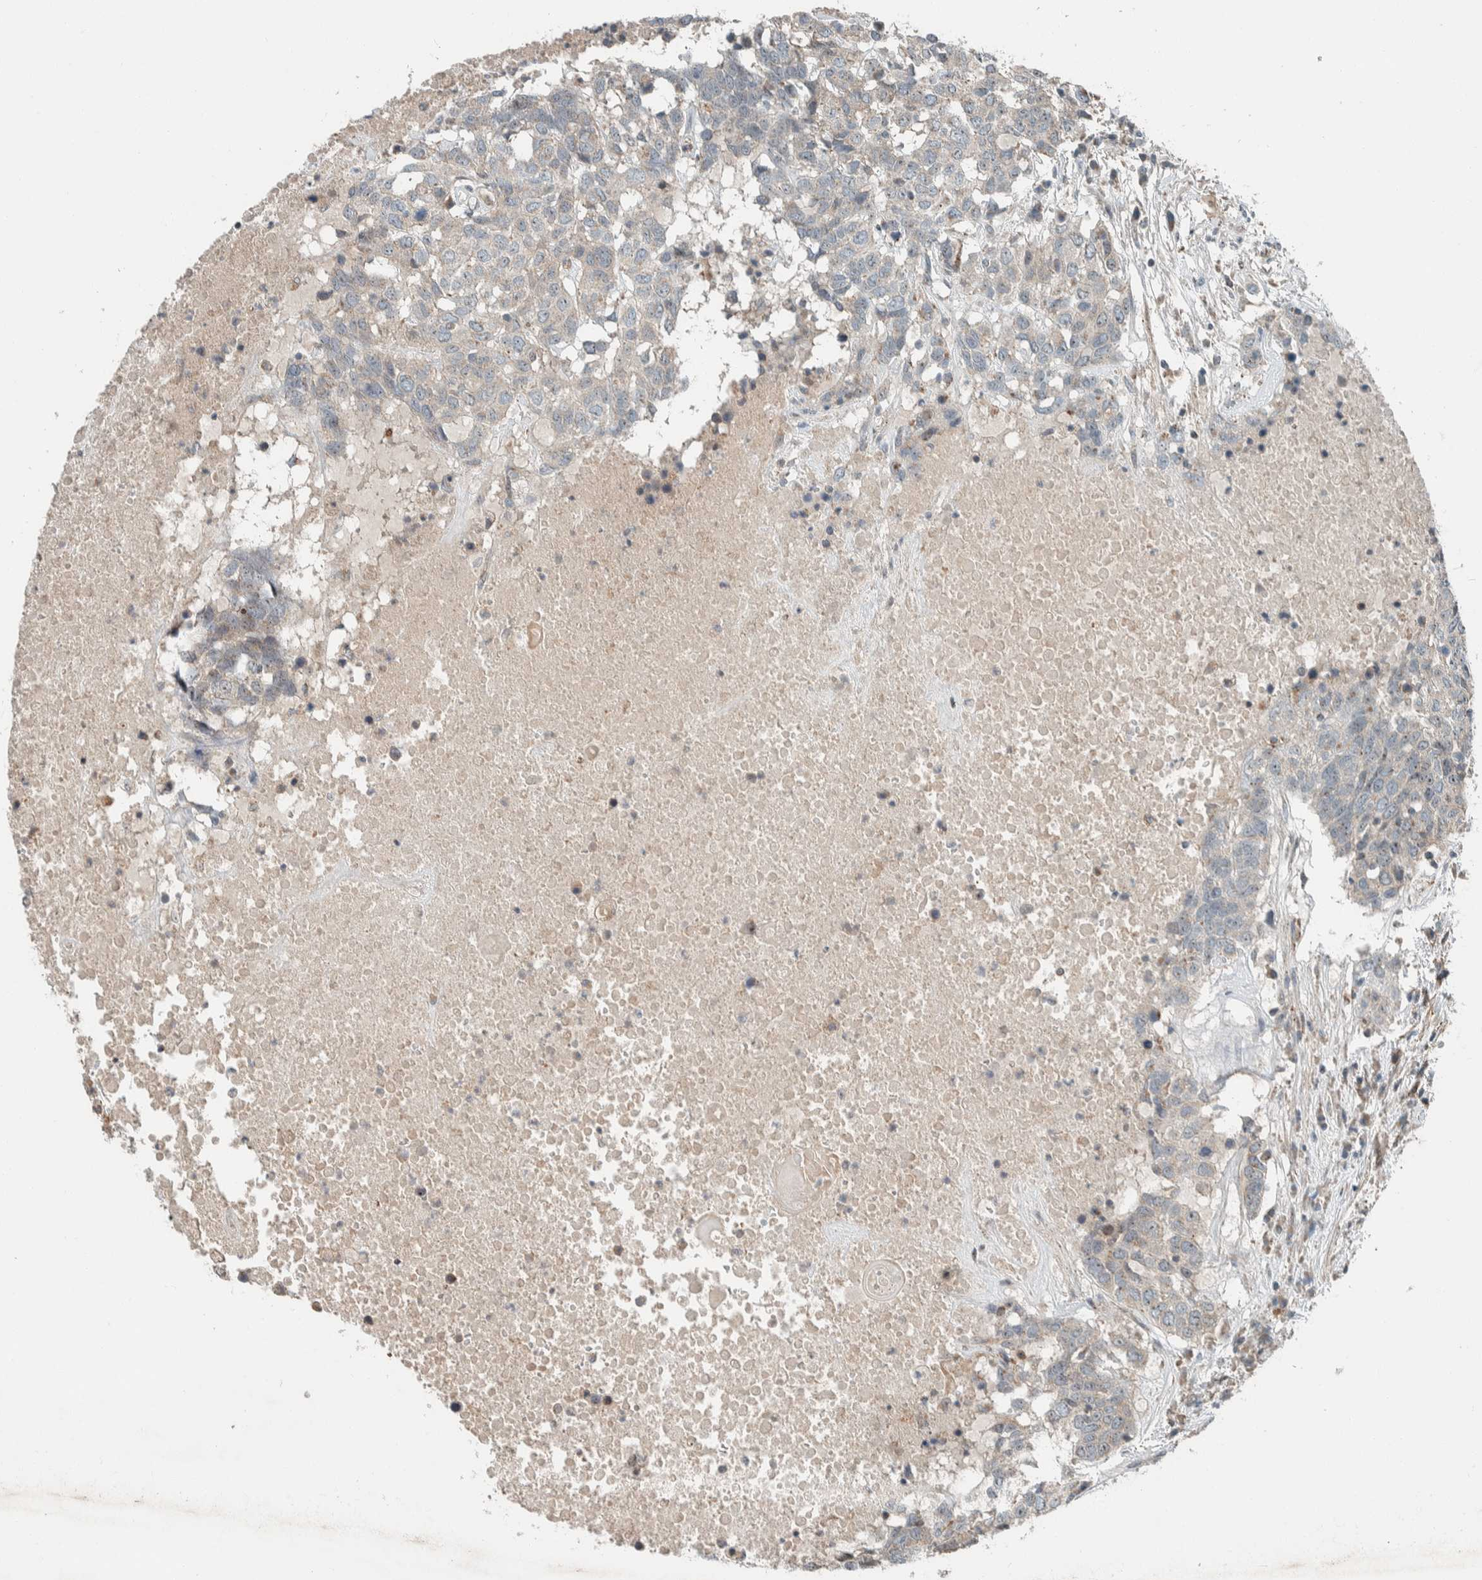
{"staining": {"intensity": "negative", "quantity": "none", "location": "none"}, "tissue": "head and neck cancer", "cell_type": "Tumor cells", "image_type": "cancer", "snomed": [{"axis": "morphology", "description": "Squamous cell carcinoma, NOS"}, {"axis": "topography", "description": "Head-Neck"}], "caption": "This is an immunohistochemistry (IHC) photomicrograph of head and neck cancer. There is no positivity in tumor cells.", "gene": "SLFN12L", "patient": {"sex": "male", "age": 66}}